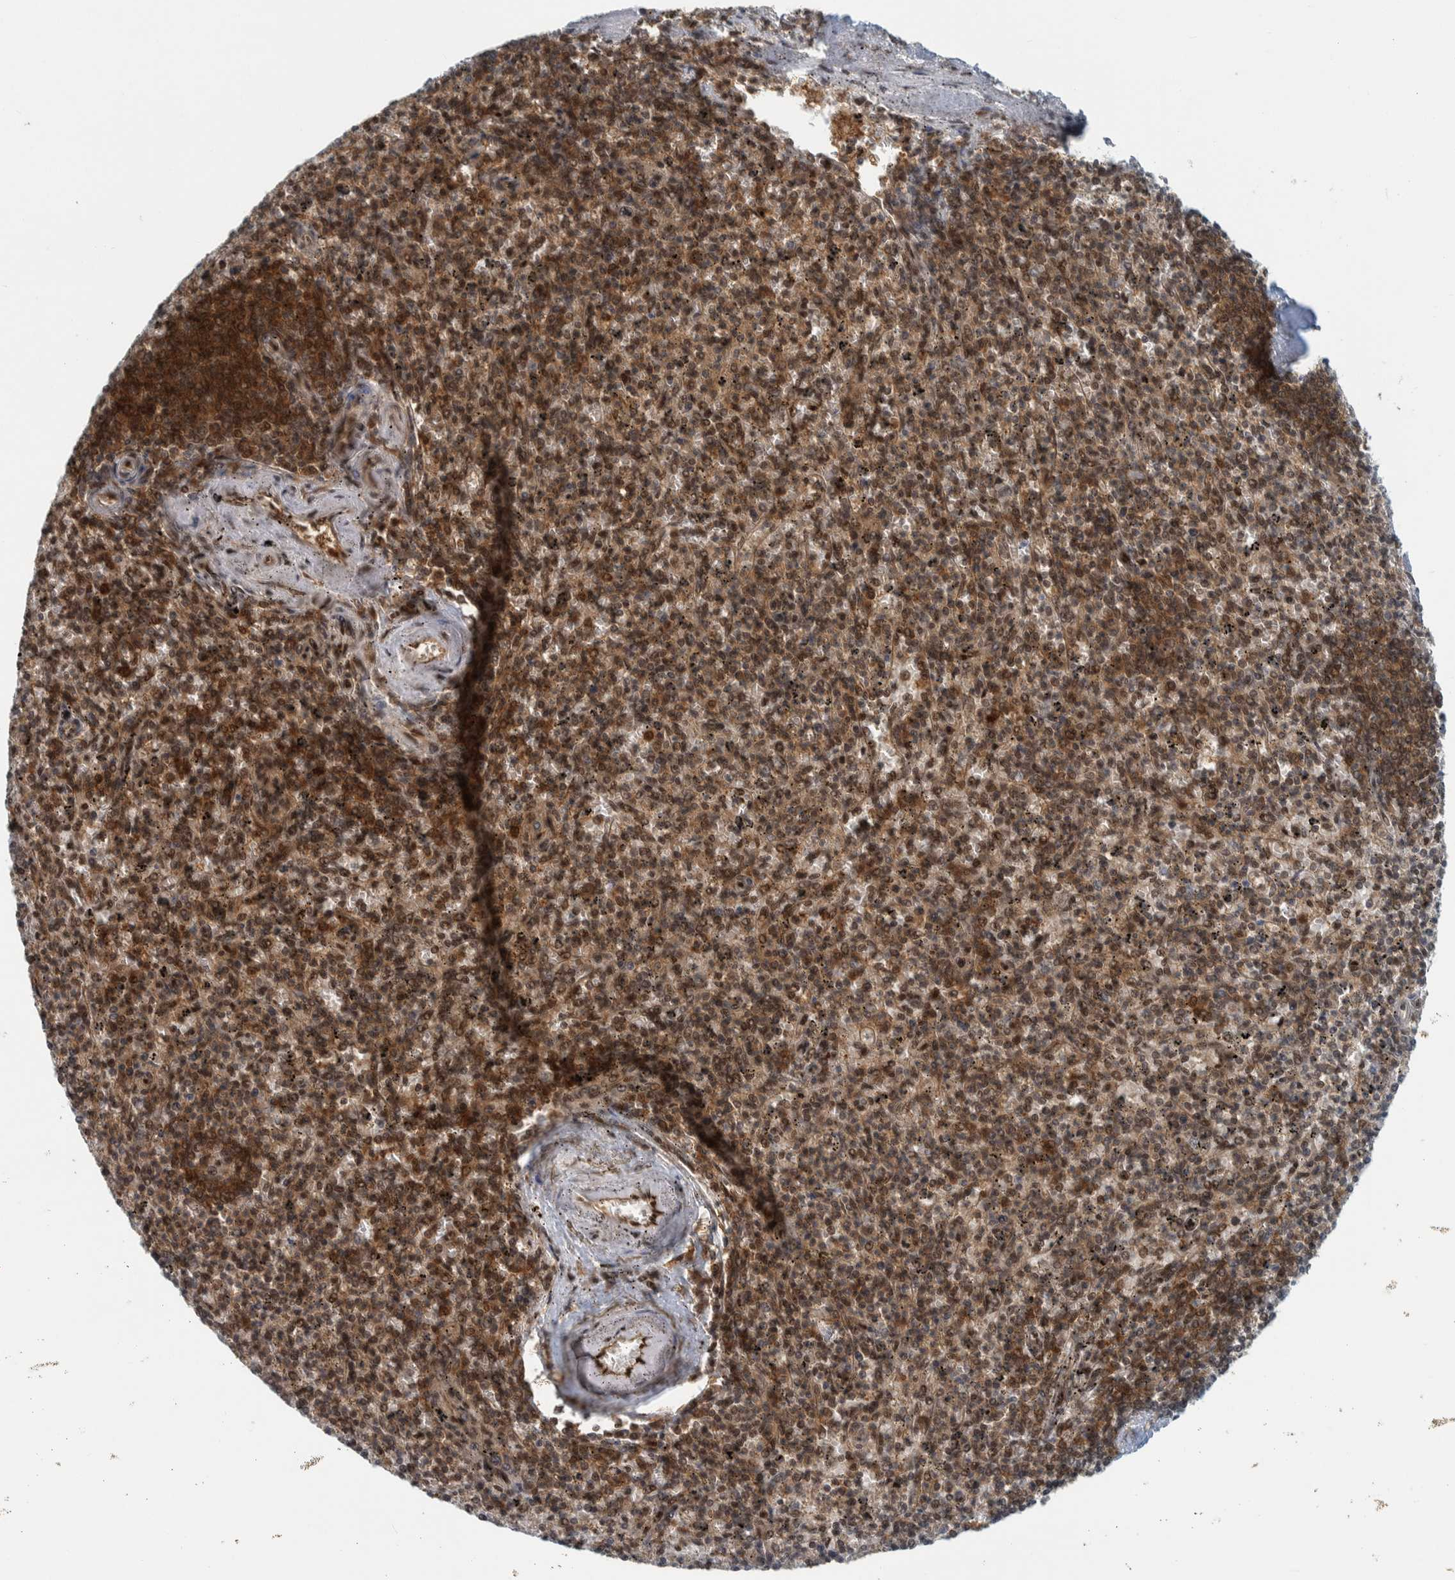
{"staining": {"intensity": "moderate", "quantity": "25%-75%", "location": "nuclear"}, "tissue": "spleen", "cell_type": "Cells in red pulp", "image_type": "normal", "snomed": [{"axis": "morphology", "description": "Normal tissue, NOS"}, {"axis": "topography", "description": "Spleen"}], "caption": "Moderate nuclear protein staining is seen in about 25%-75% of cells in red pulp in spleen.", "gene": "COPS3", "patient": {"sex": "male", "age": 72}}